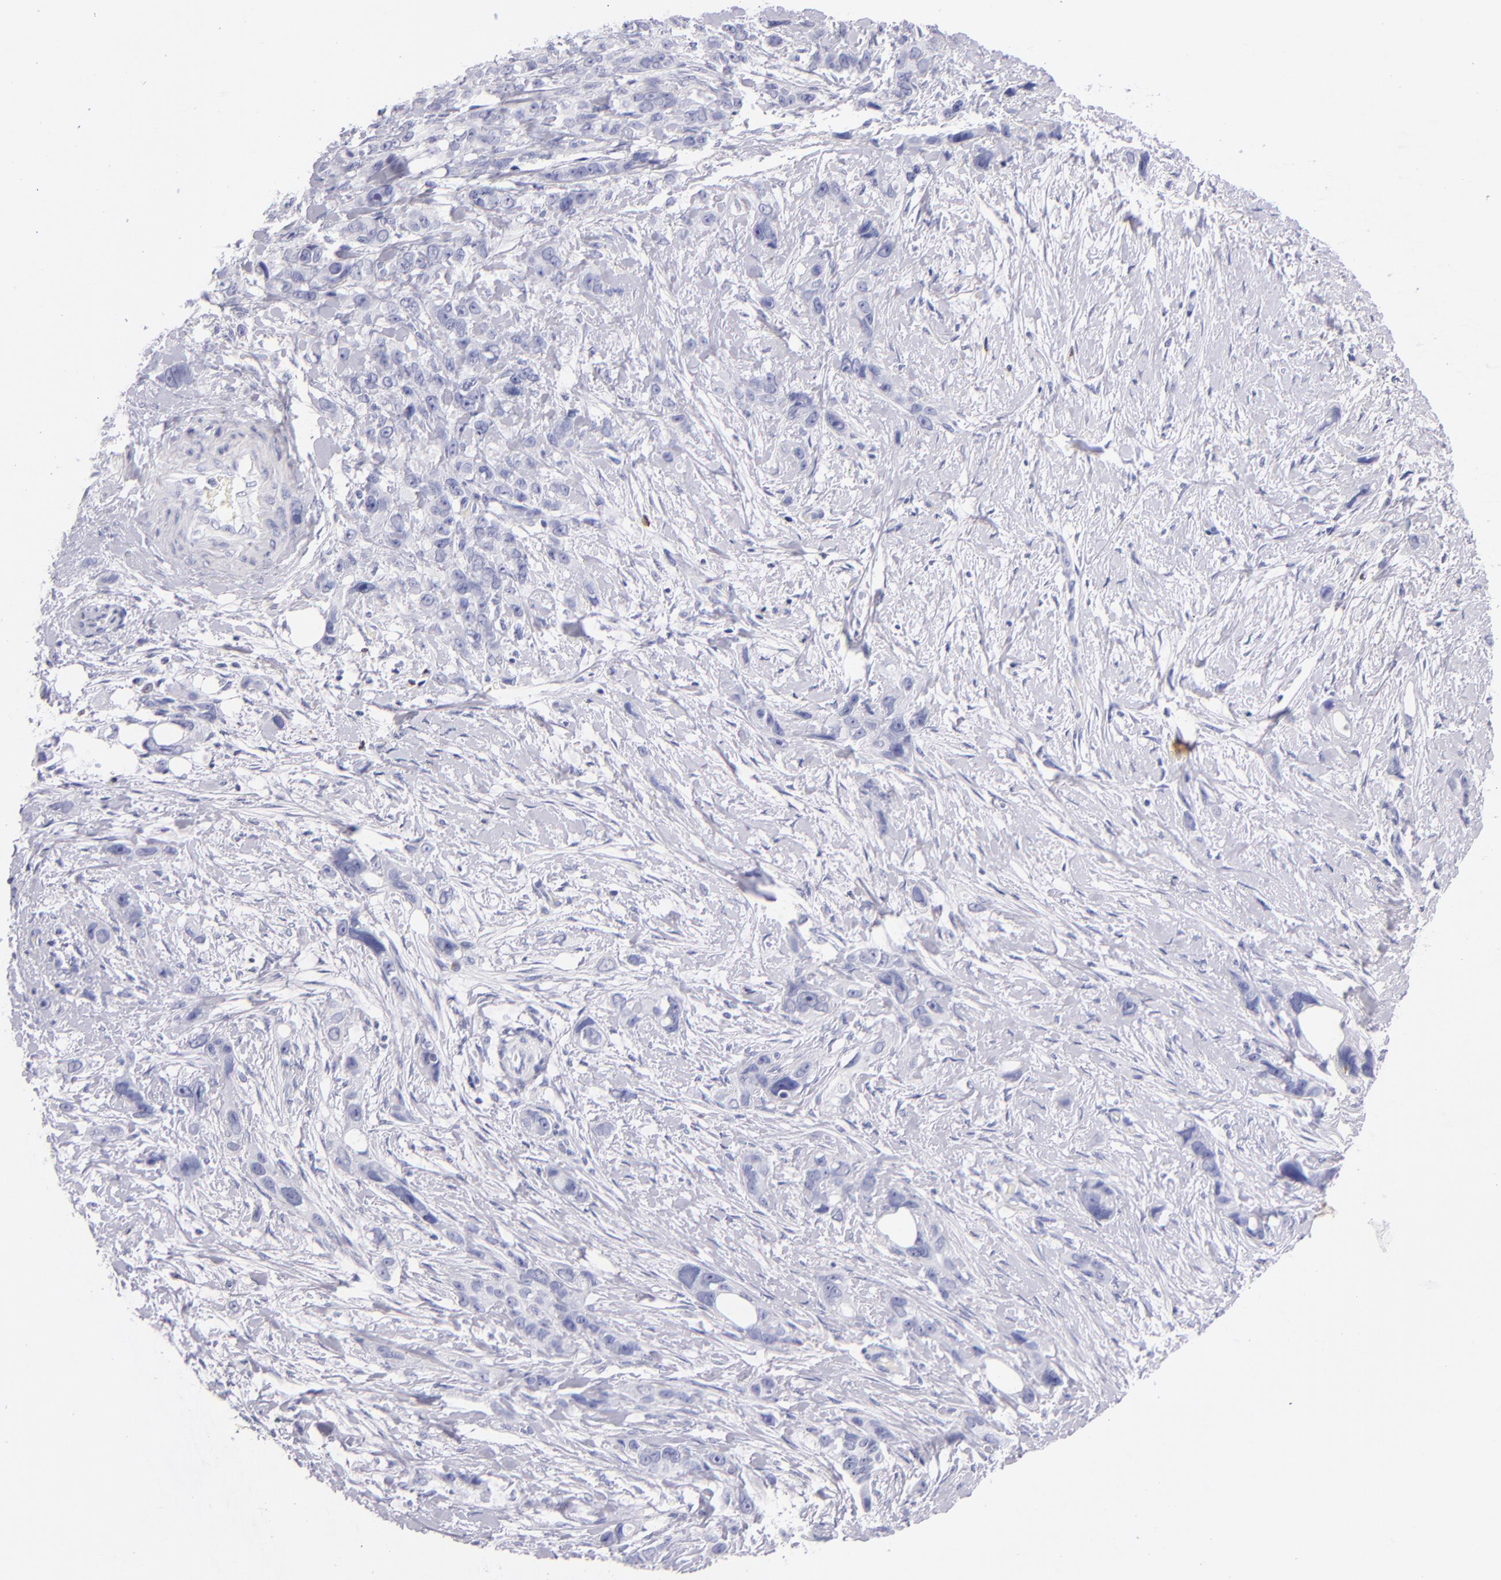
{"staining": {"intensity": "negative", "quantity": "none", "location": "none"}, "tissue": "stomach cancer", "cell_type": "Tumor cells", "image_type": "cancer", "snomed": [{"axis": "morphology", "description": "Adenocarcinoma, NOS"}, {"axis": "topography", "description": "Stomach, upper"}], "caption": "An image of human stomach cancer is negative for staining in tumor cells.", "gene": "PRF1", "patient": {"sex": "male", "age": 47}}